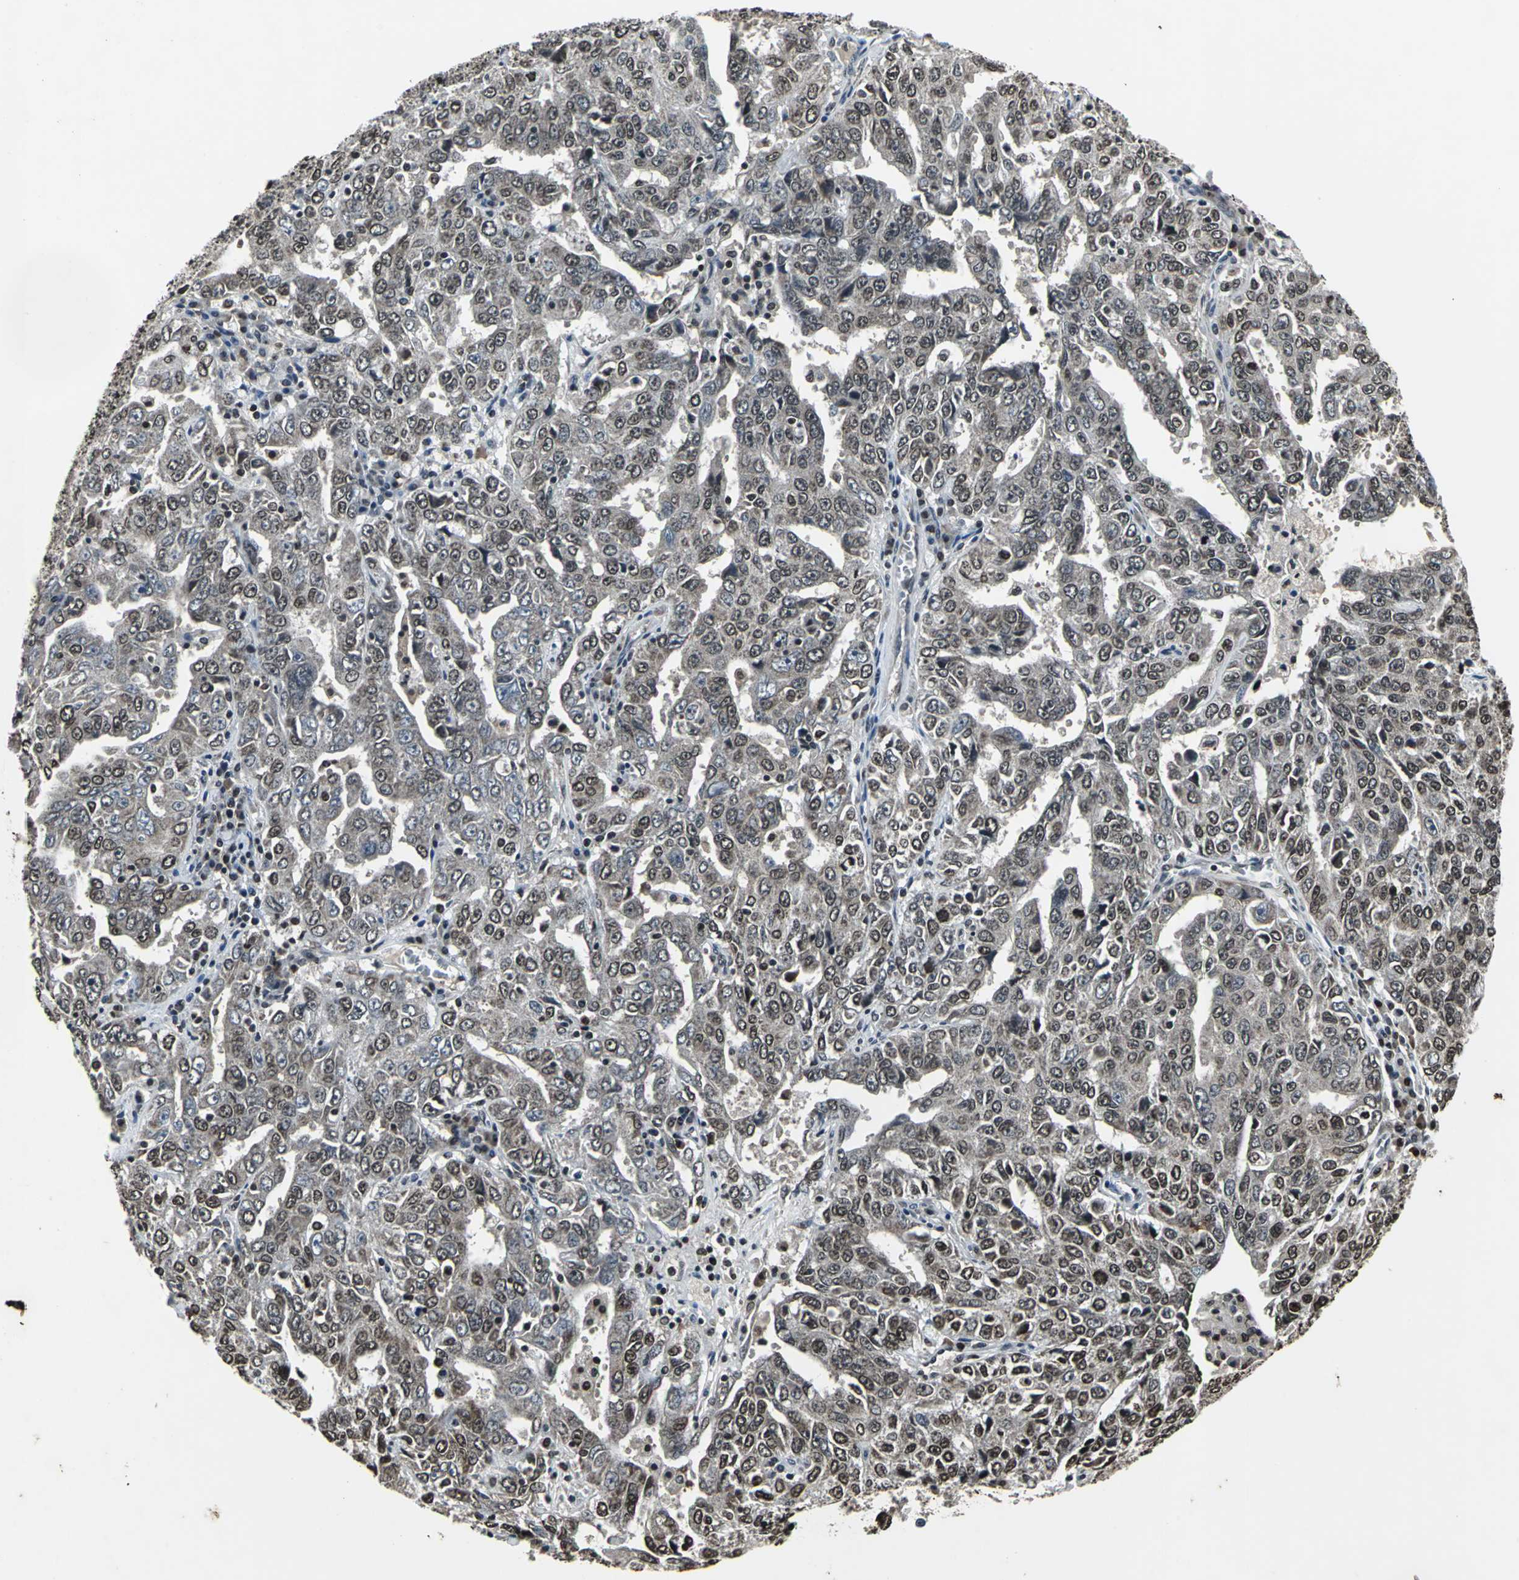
{"staining": {"intensity": "moderate", "quantity": ">75%", "location": "cytoplasmic/membranous,nuclear"}, "tissue": "ovarian cancer", "cell_type": "Tumor cells", "image_type": "cancer", "snomed": [{"axis": "morphology", "description": "Carcinoma, endometroid"}, {"axis": "topography", "description": "Ovary"}], "caption": "Immunohistochemical staining of human ovarian cancer shows moderate cytoplasmic/membranous and nuclear protein expression in about >75% of tumor cells.", "gene": "AHR", "patient": {"sex": "female", "age": 62}}